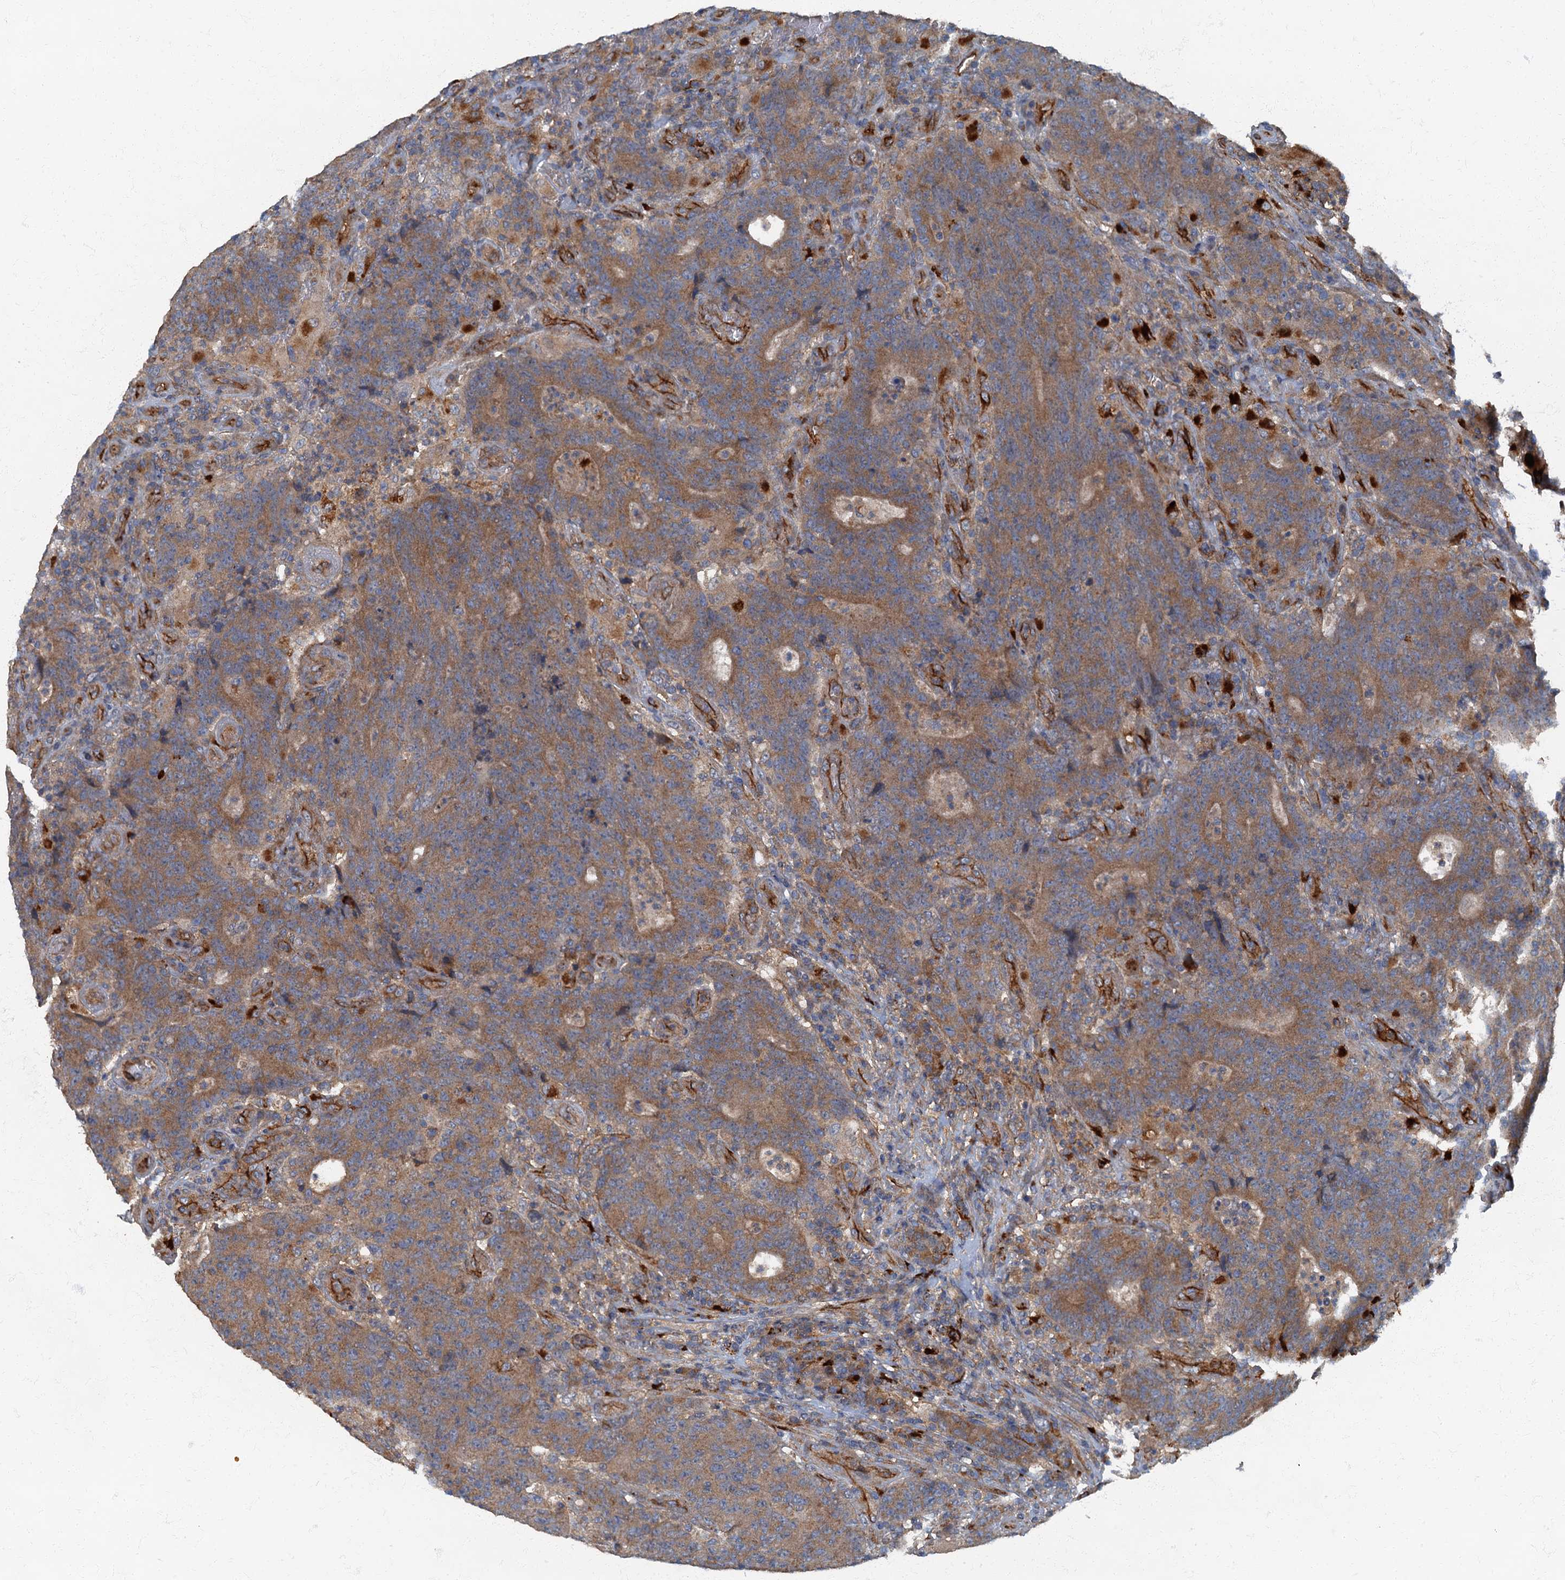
{"staining": {"intensity": "moderate", "quantity": "25%-75%", "location": "cytoplasmic/membranous"}, "tissue": "colorectal cancer", "cell_type": "Tumor cells", "image_type": "cancer", "snomed": [{"axis": "morphology", "description": "Adenocarcinoma, NOS"}, {"axis": "topography", "description": "Colon"}], "caption": "Immunohistochemistry (DAB) staining of adenocarcinoma (colorectal) demonstrates moderate cytoplasmic/membranous protein expression in about 25%-75% of tumor cells. (DAB (3,3'-diaminobenzidine) = brown stain, brightfield microscopy at high magnification).", "gene": "ARL11", "patient": {"sex": "female", "age": 75}}